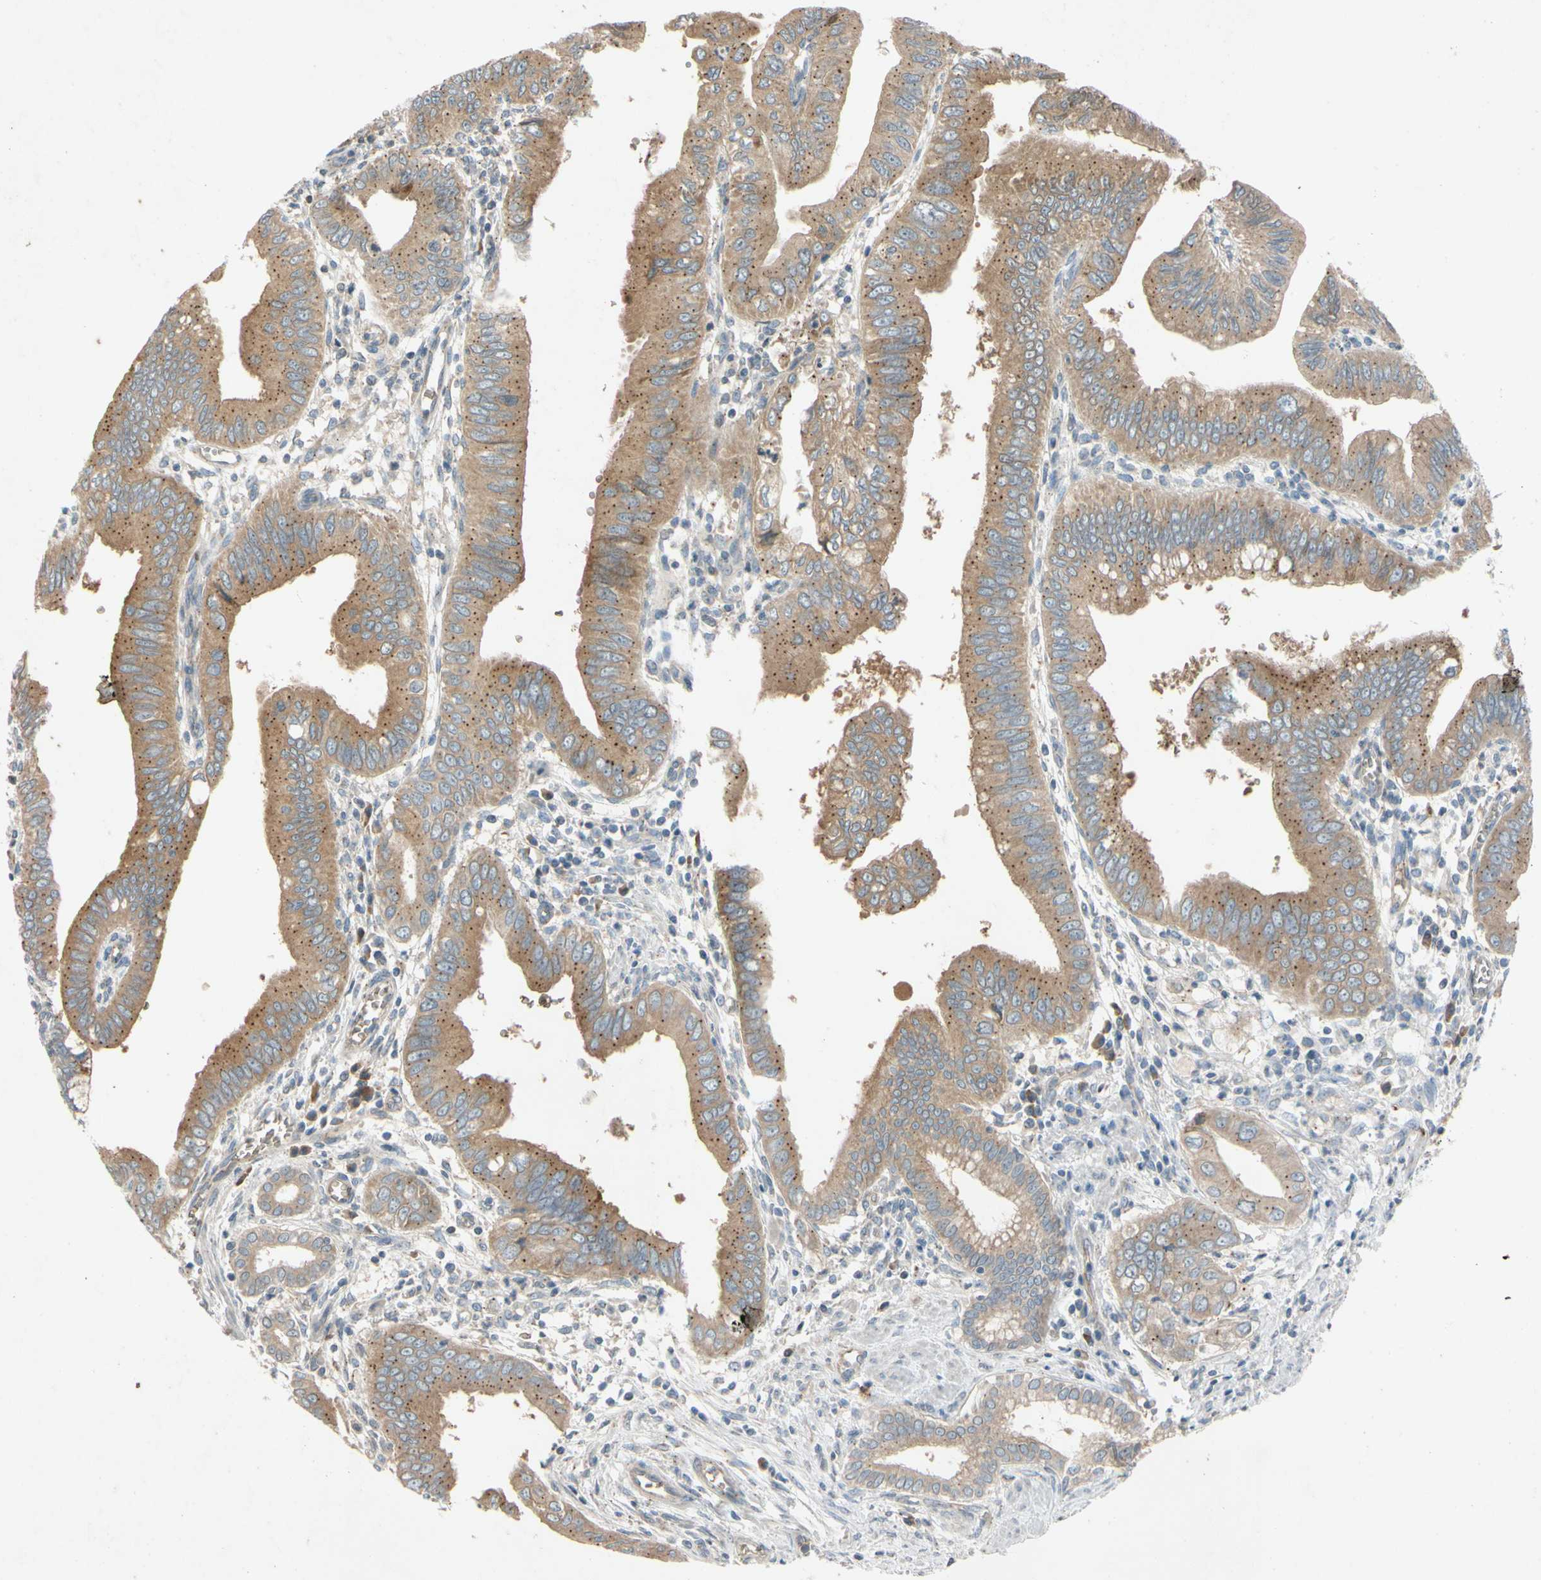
{"staining": {"intensity": "moderate", "quantity": ">75%", "location": "cytoplasmic/membranous"}, "tissue": "pancreatic cancer", "cell_type": "Tumor cells", "image_type": "cancer", "snomed": [{"axis": "morphology", "description": "Normal tissue, NOS"}, {"axis": "topography", "description": "Lymph node"}], "caption": "This micrograph demonstrates immunohistochemistry staining of pancreatic cancer, with medium moderate cytoplasmic/membranous staining in approximately >75% of tumor cells.", "gene": "ADD2", "patient": {"sex": "male", "age": 50}}